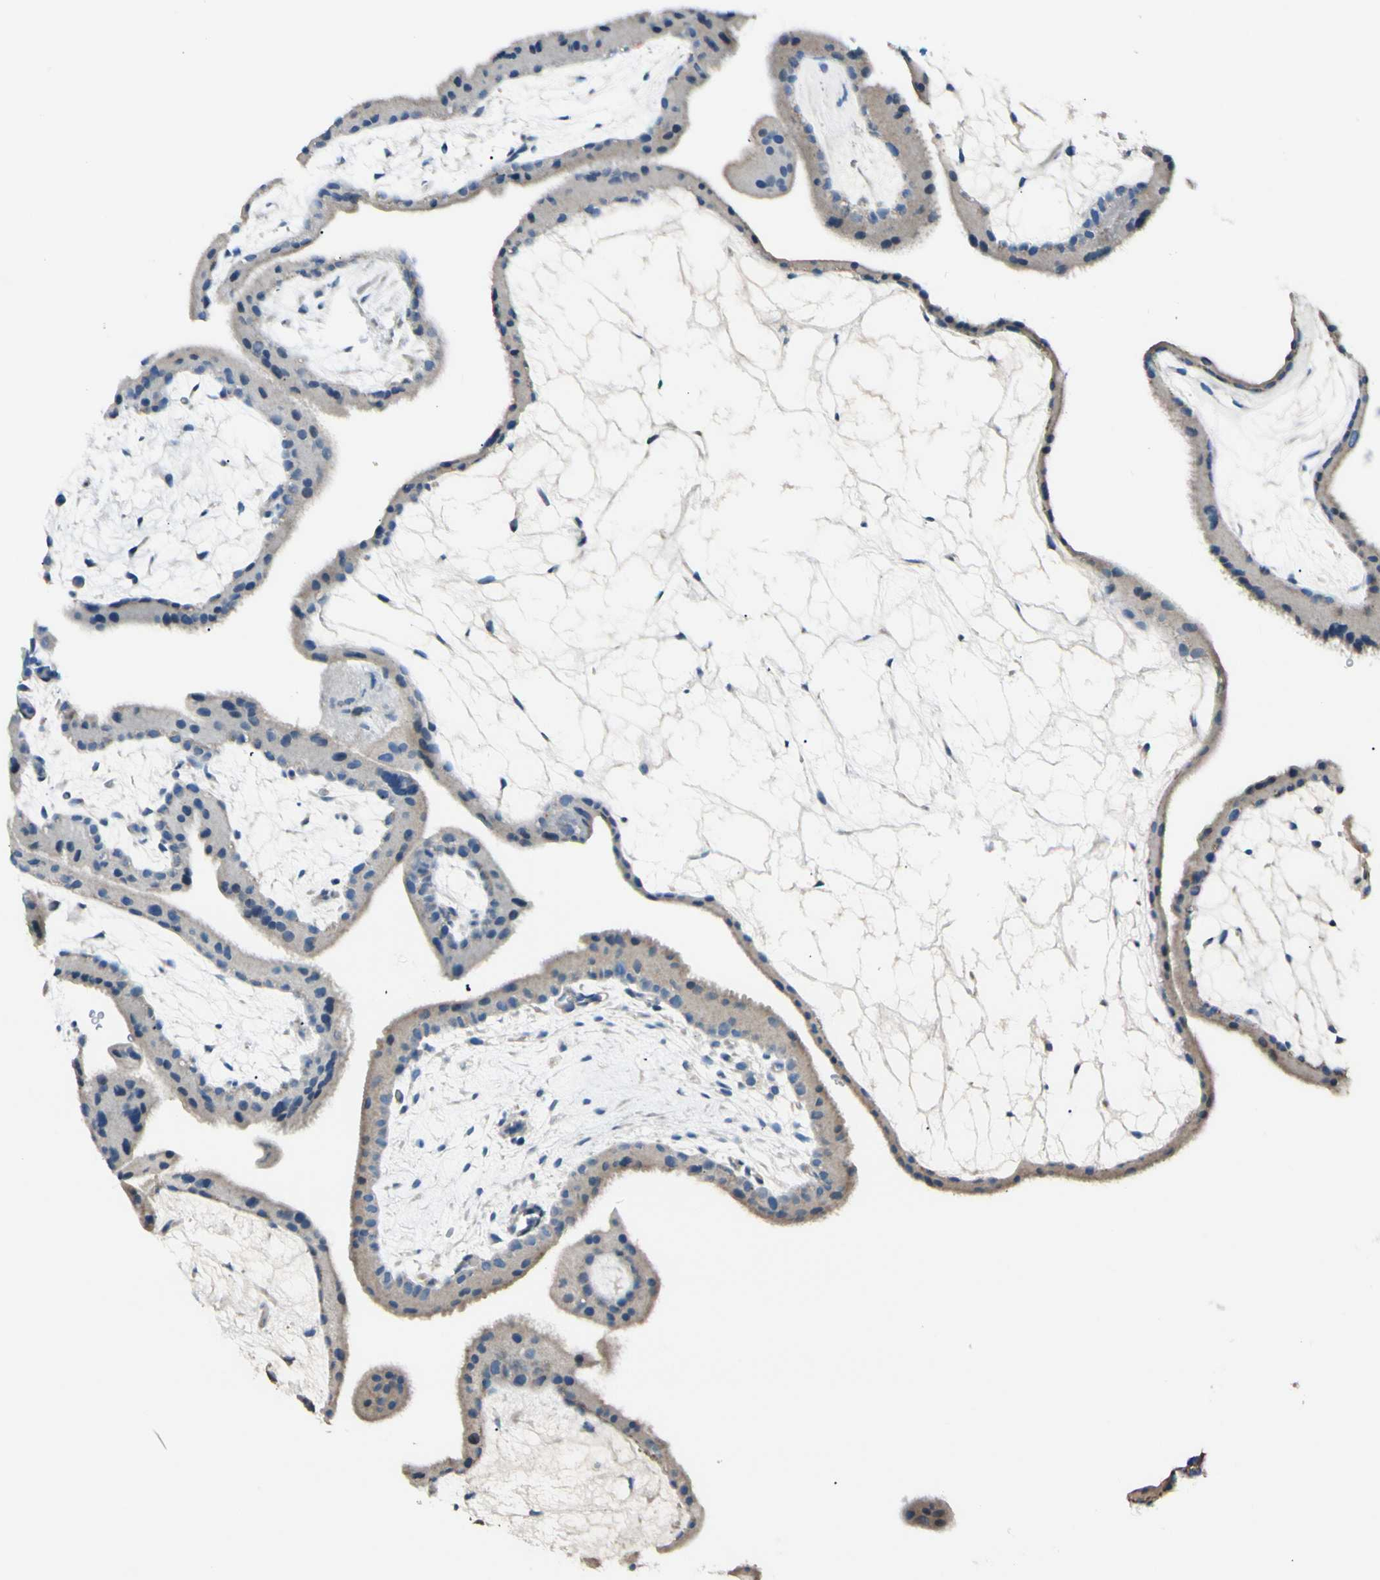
{"staining": {"intensity": "weak", "quantity": ">75%", "location": "cytoplasmic/membranous"}, "tissue": "placenta", "cell_type": "Decidual cells", "image_type": "normal", "snomed": [{"axis": "morphology", "description": "Normal tissue, NOS"}, {"axis": "topography", "description": "Placenta"}], "caption": "Decidual cells show weak cytoplasmic/membranous positivity in about >75% of cells in benign placenta. The protein is shown in brown color, while the nuclei are stained blue.", "gene": "EPHA3", "patient": {"sex": "female", "age": 19}}